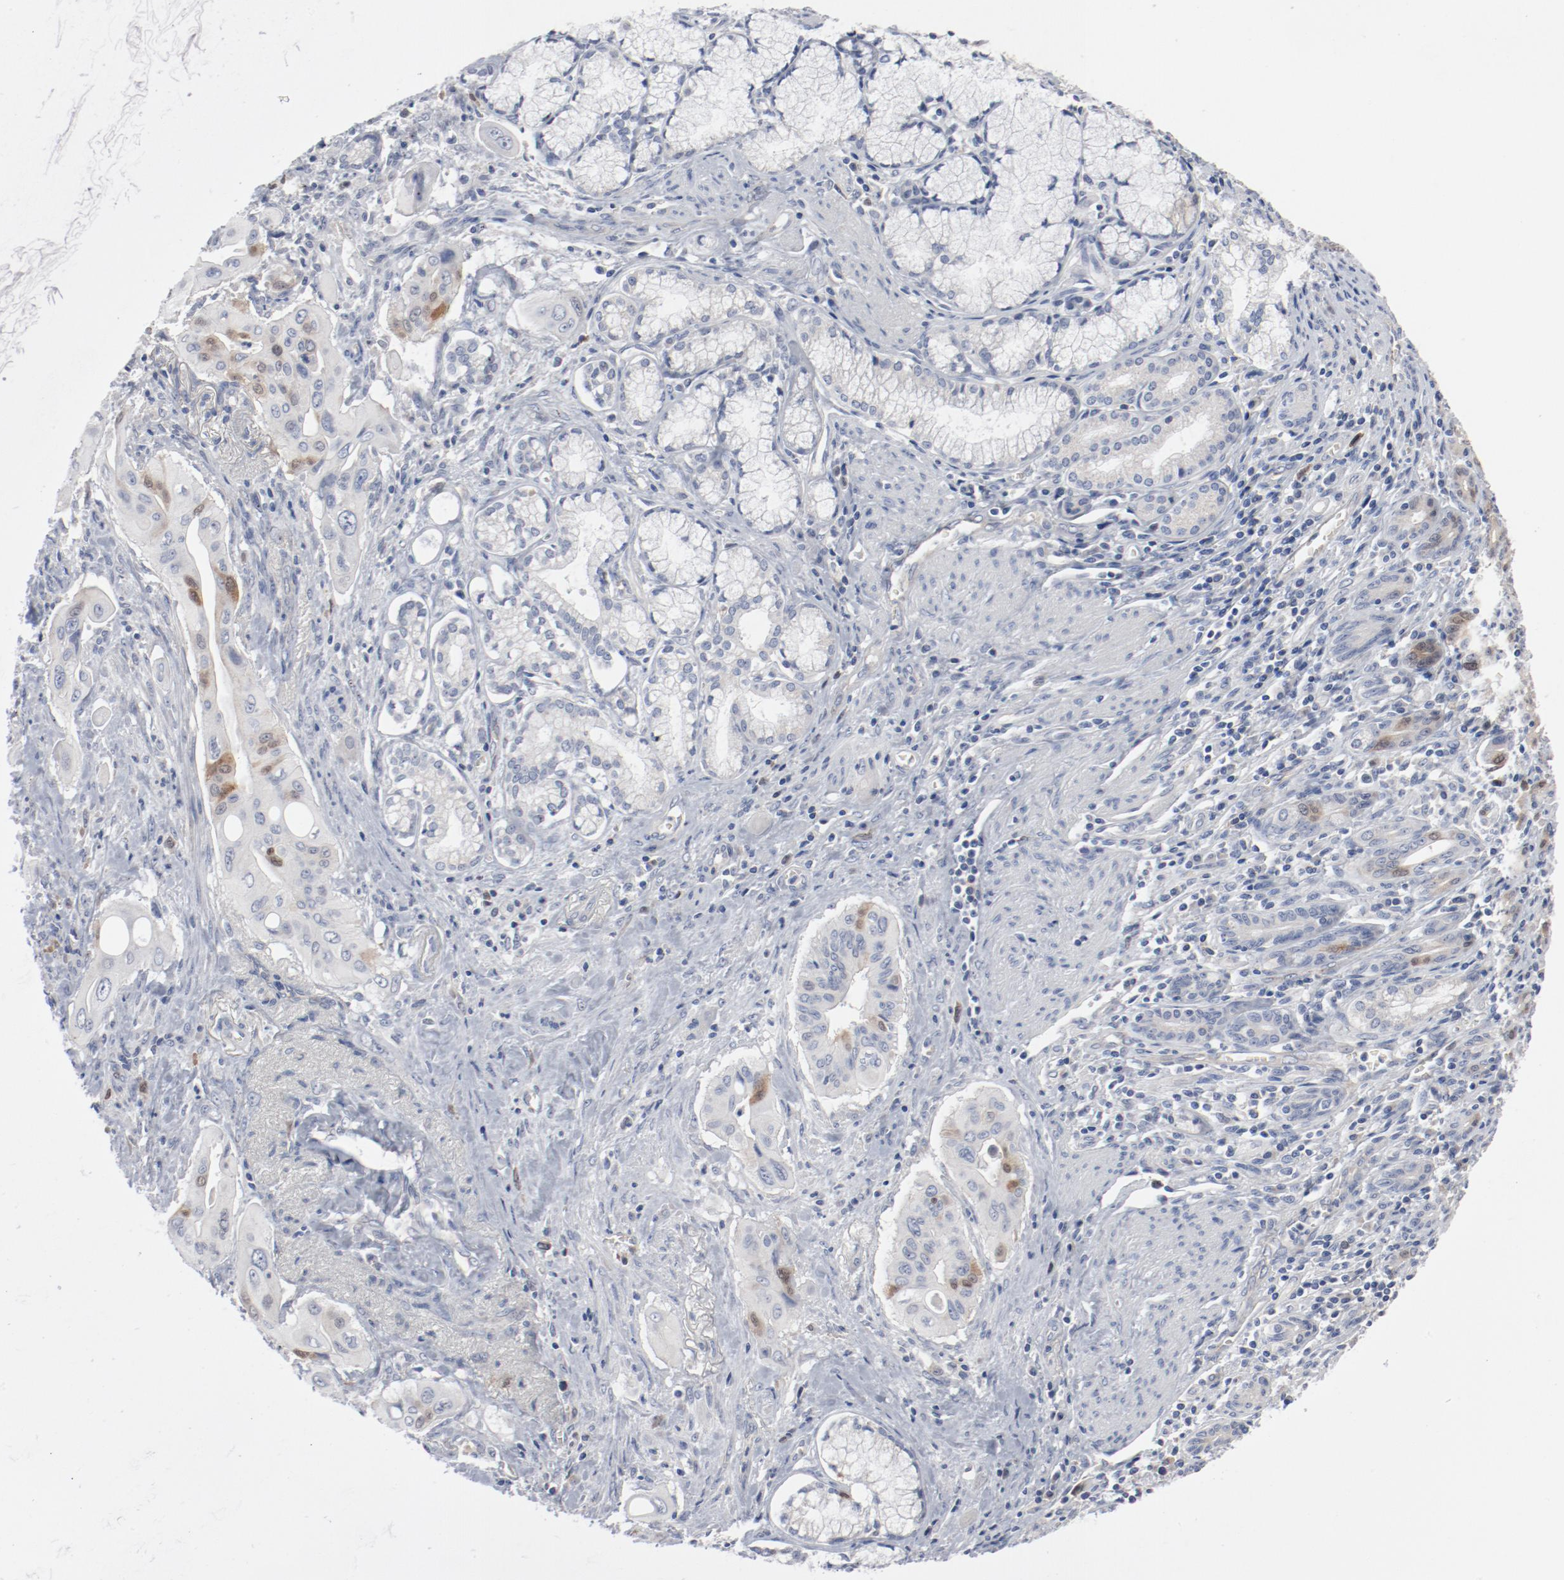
{"staining": {"intensity": "moderate", "quantity": "<25%", "location": "nuclear"}, "tissue": "pancreatic cancer", "cell_type": "Tumor cells", "image_type": "cancer", "snomed": [{"axis": "morphology", "description": "Adenocarcinoma, NOS"}, {"axis": "topography", "description": "Pancreas"}], "caption": "Human adenocarcinoma (pancreatic) stained with a protein marker reveals moderate staining in tumor cells.", "gene": "CDK1", "patient": {"sex": "male", "age": 77}}